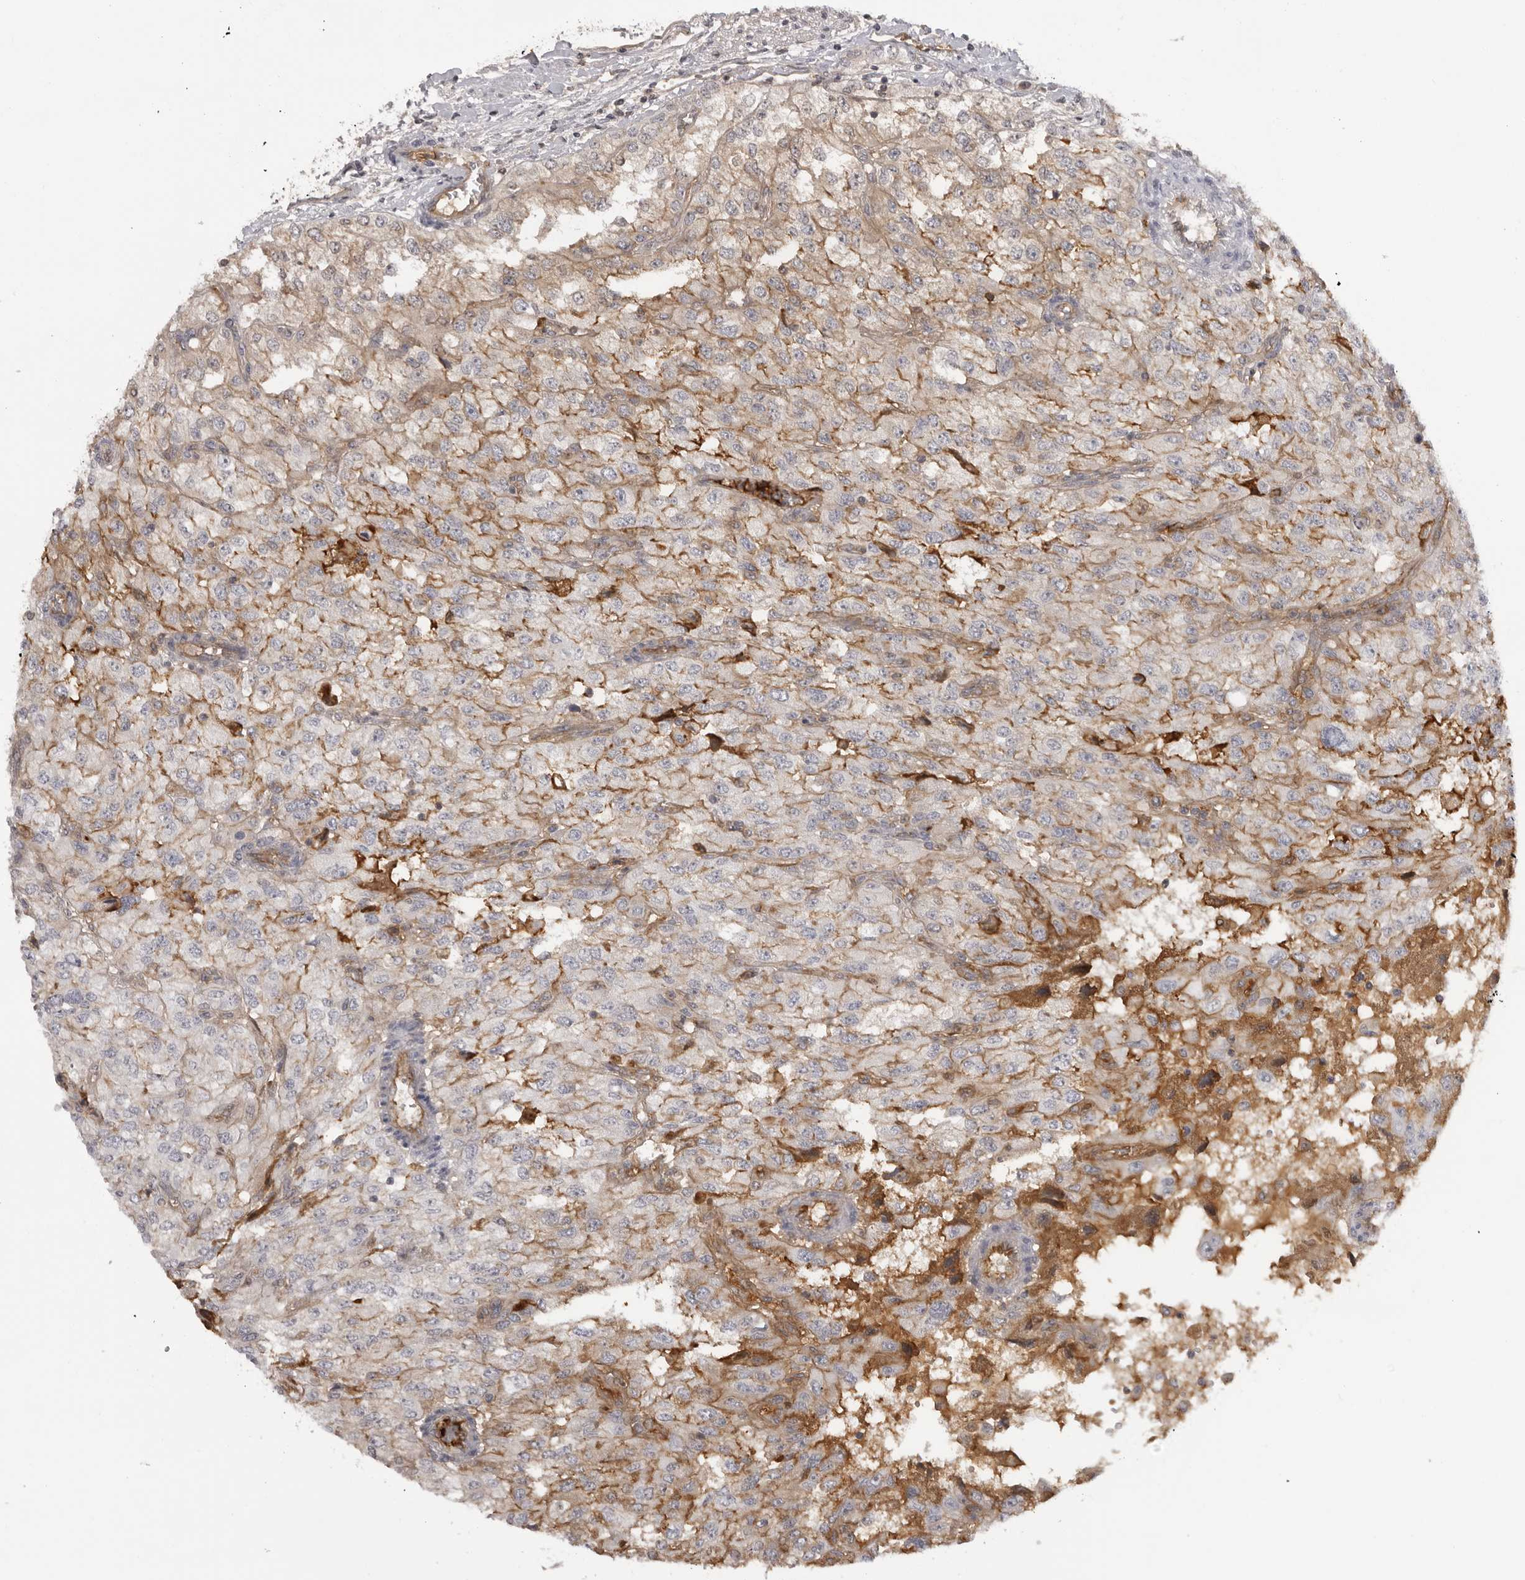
{"staining": {"intensity": "moderate", "quantity": "25%-75%", "location": "cytoplasmic/membranous"}, "tissue": "renal cancer", "cell_type": "Tumor cells", "image_type": "cancer", "snomed": [{"axis": "morphology", "description": "Adenocarcinoma, NOS"}, {"axis": "topography", "description": "Kidney"}], "caption": "Renal cancer (adenocarcinoma) stained for a protein exhibits moderate cytoplasmic/membranous positivity in tumor cells.", "gene": "PLEKHF2", "patient": {"sex": "female", "age": 54}}